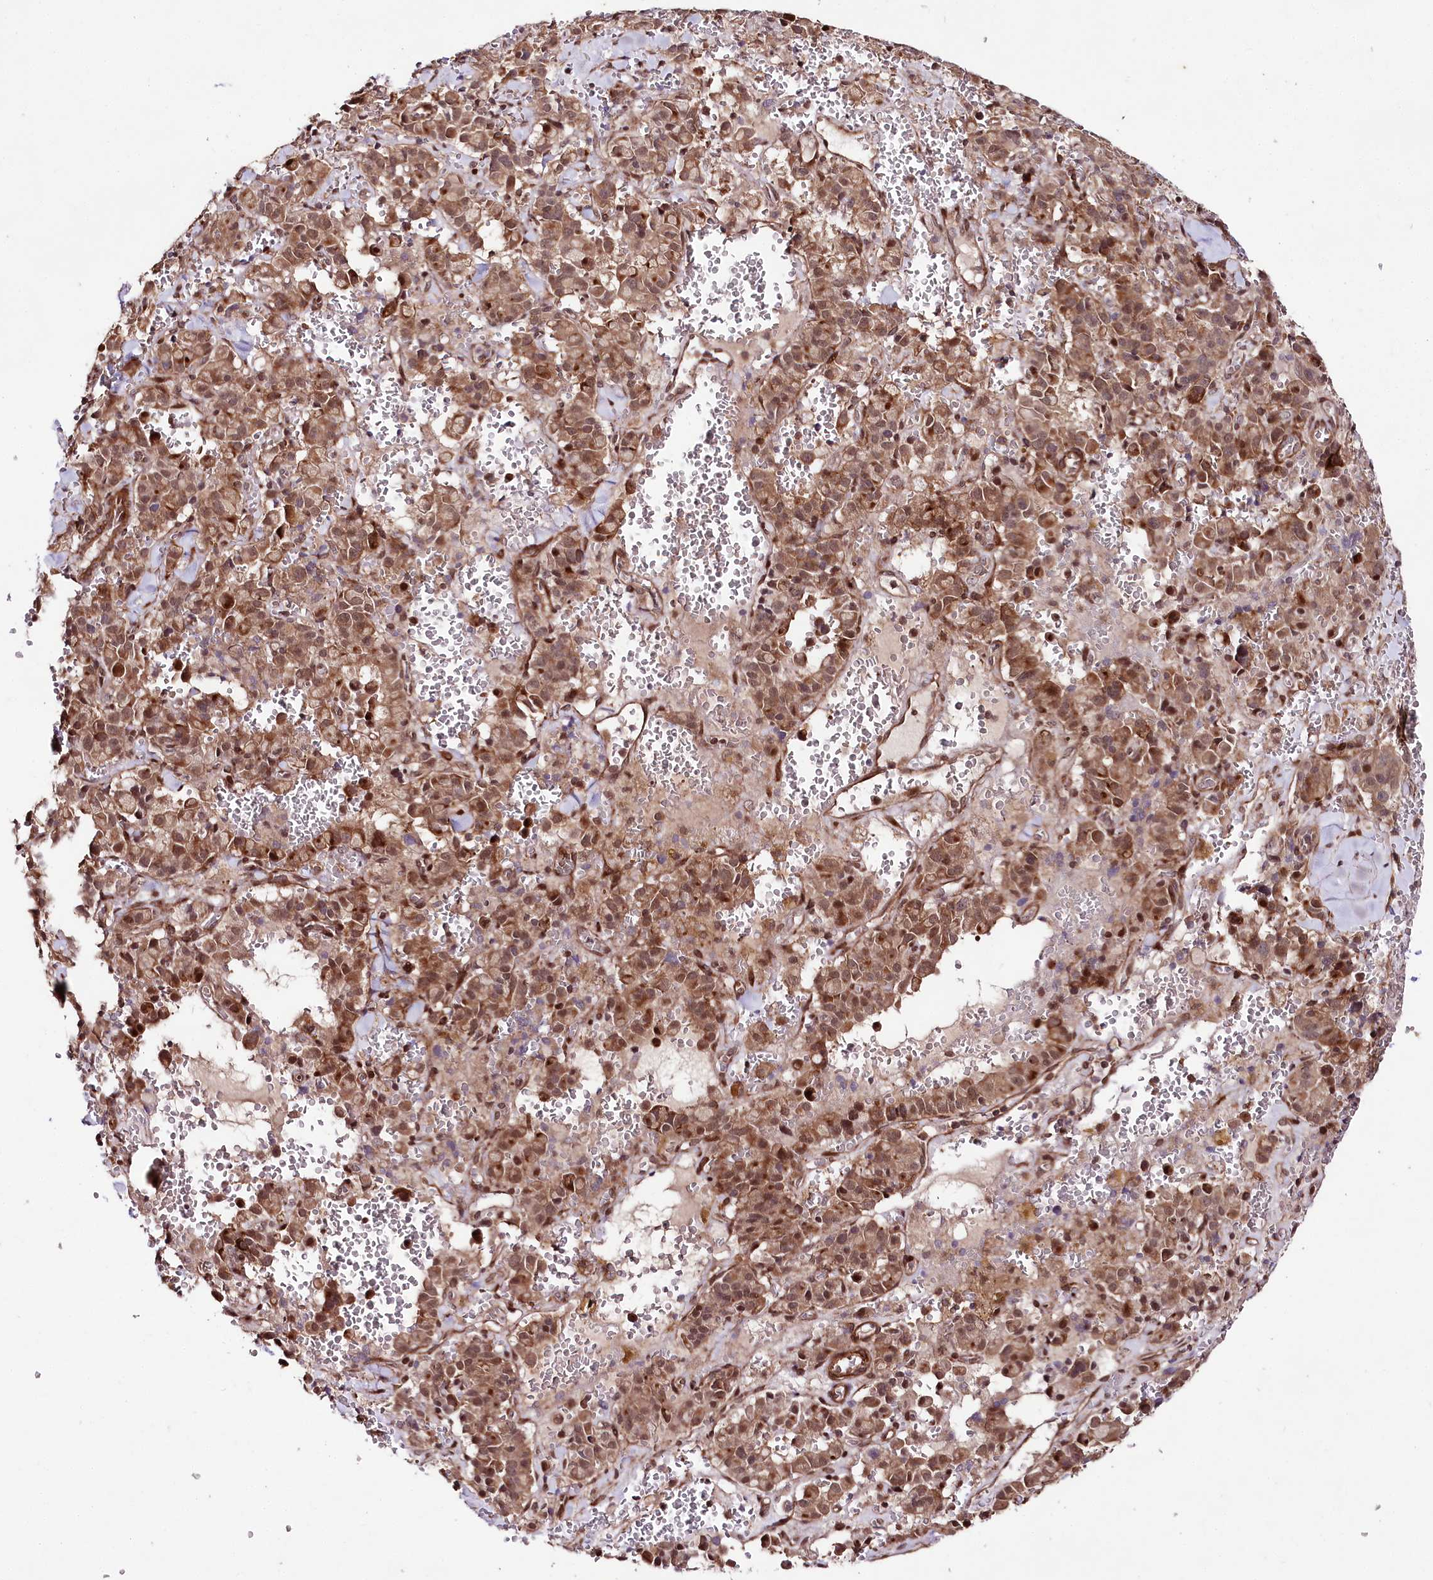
{"staining": {"intensity": "moderate", "quantity": ">75%", "location": "cytoplasmic/membranous,nuclear"}, "tissue": "pancreatic cancer", "cell_type": "Tumor cells", "image_type": "cancer", "snomed": [{"axis": "morphology", "description": "Adenocarcinoma, NOS"}, {"axis": "topography", "description": "Pancreas"}], "caption": "A medium amount of moderate cytoplasmic/membranous and nuclear staining is seen in about >75% of tumor cells in pancreatic cancer tissue.", "gene": "PHLDB1", "patient": {"sex": "male", "age": 65}}